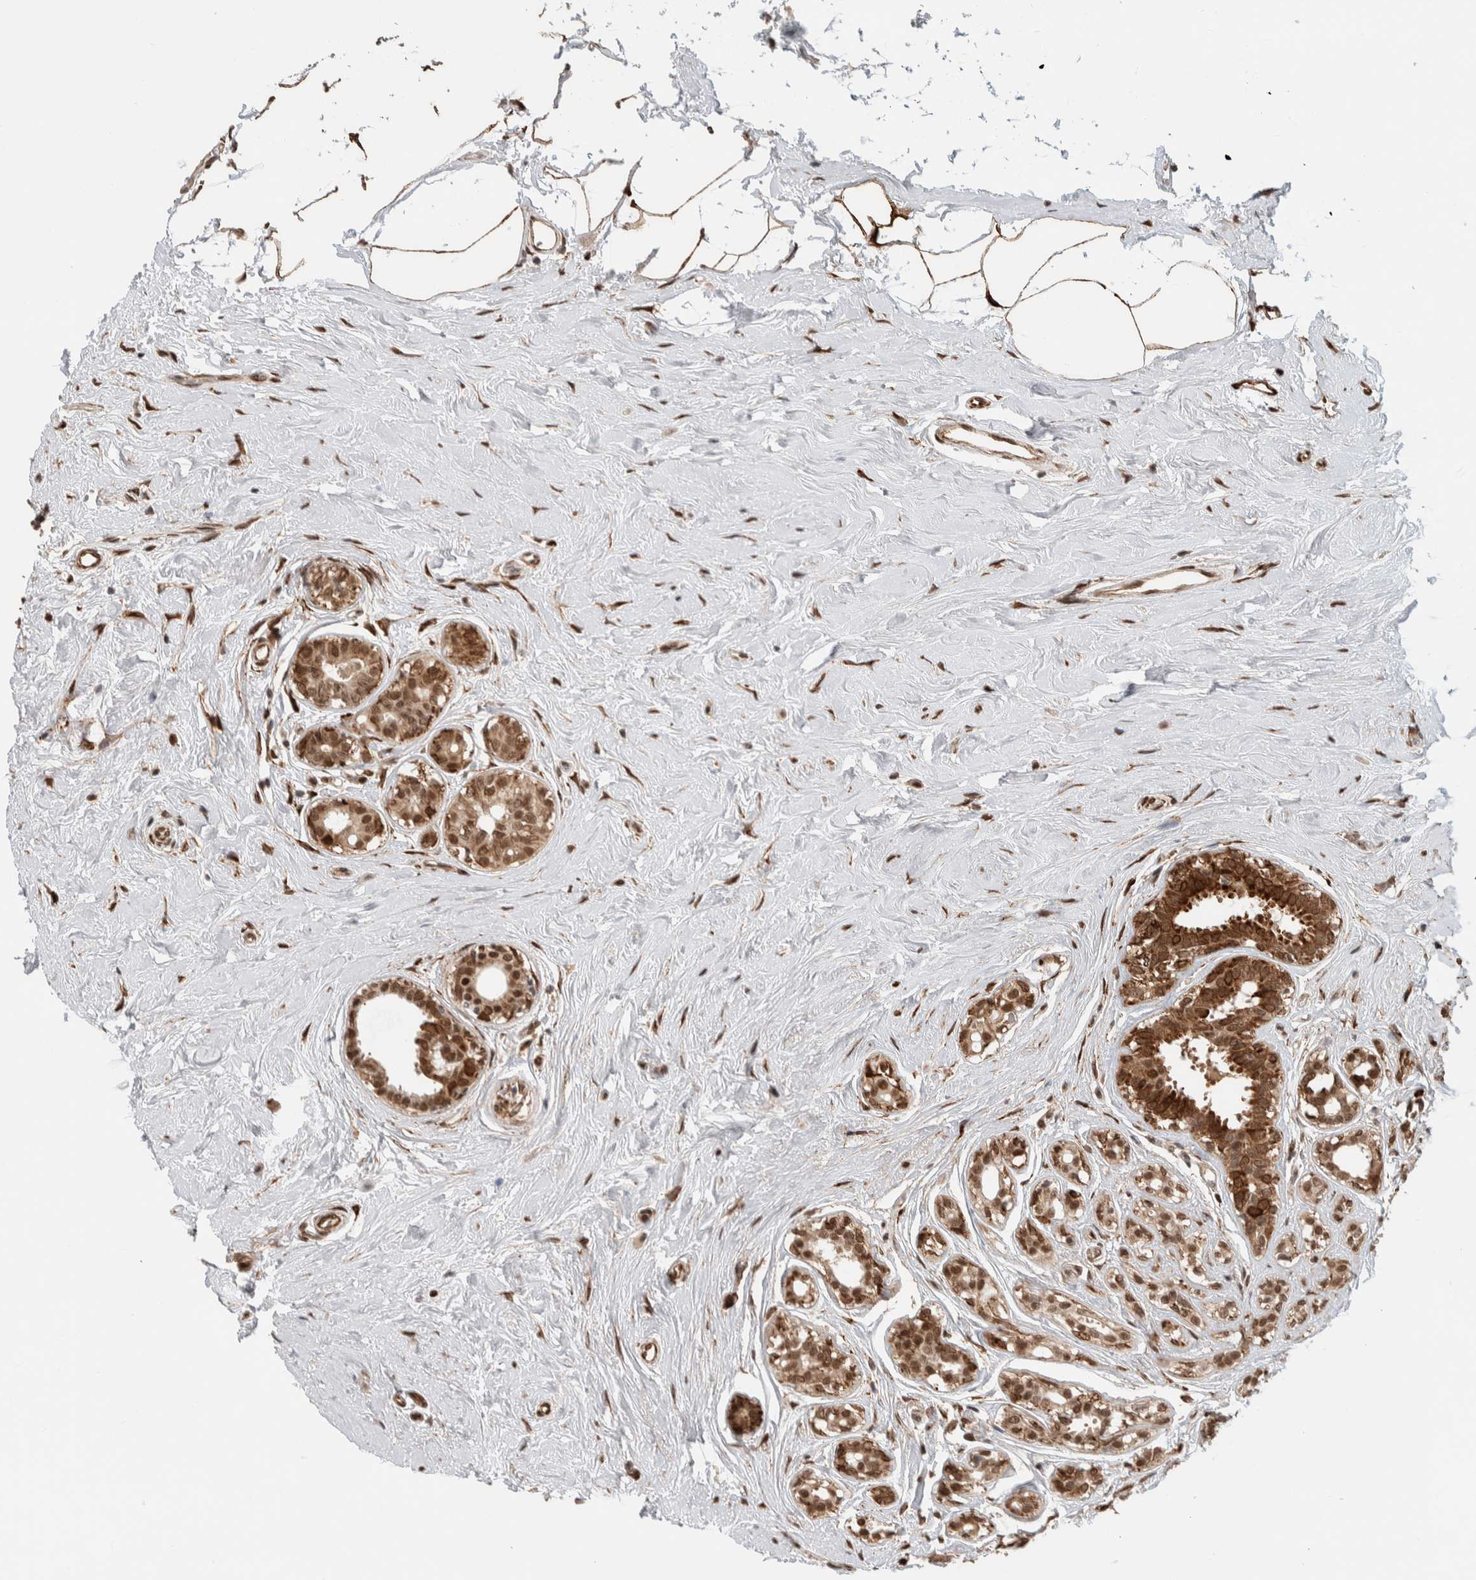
{"staining": {"intensity": "moderate", "quantity": ">75%", "location": "cytoplasmic/membranous,nuclear"}, "tissue": "breast cancer", "cell_type": "Tumor cells", "image_type": "cancer", "snomed": [{"axis": "morphology", "description": "Duct carcinoma"}, {"axis": "topography", "description": "Breast"}], "caption": "The photomicrograph demonstrates staining of invasive ductal carcinoma (breast), revealing moderate cytoplasmic/membranous and nuclear protein staining (brown color) within tumor cells.", "gene": "TNRC18", "patient": {"sex": "female", "age": 55}}